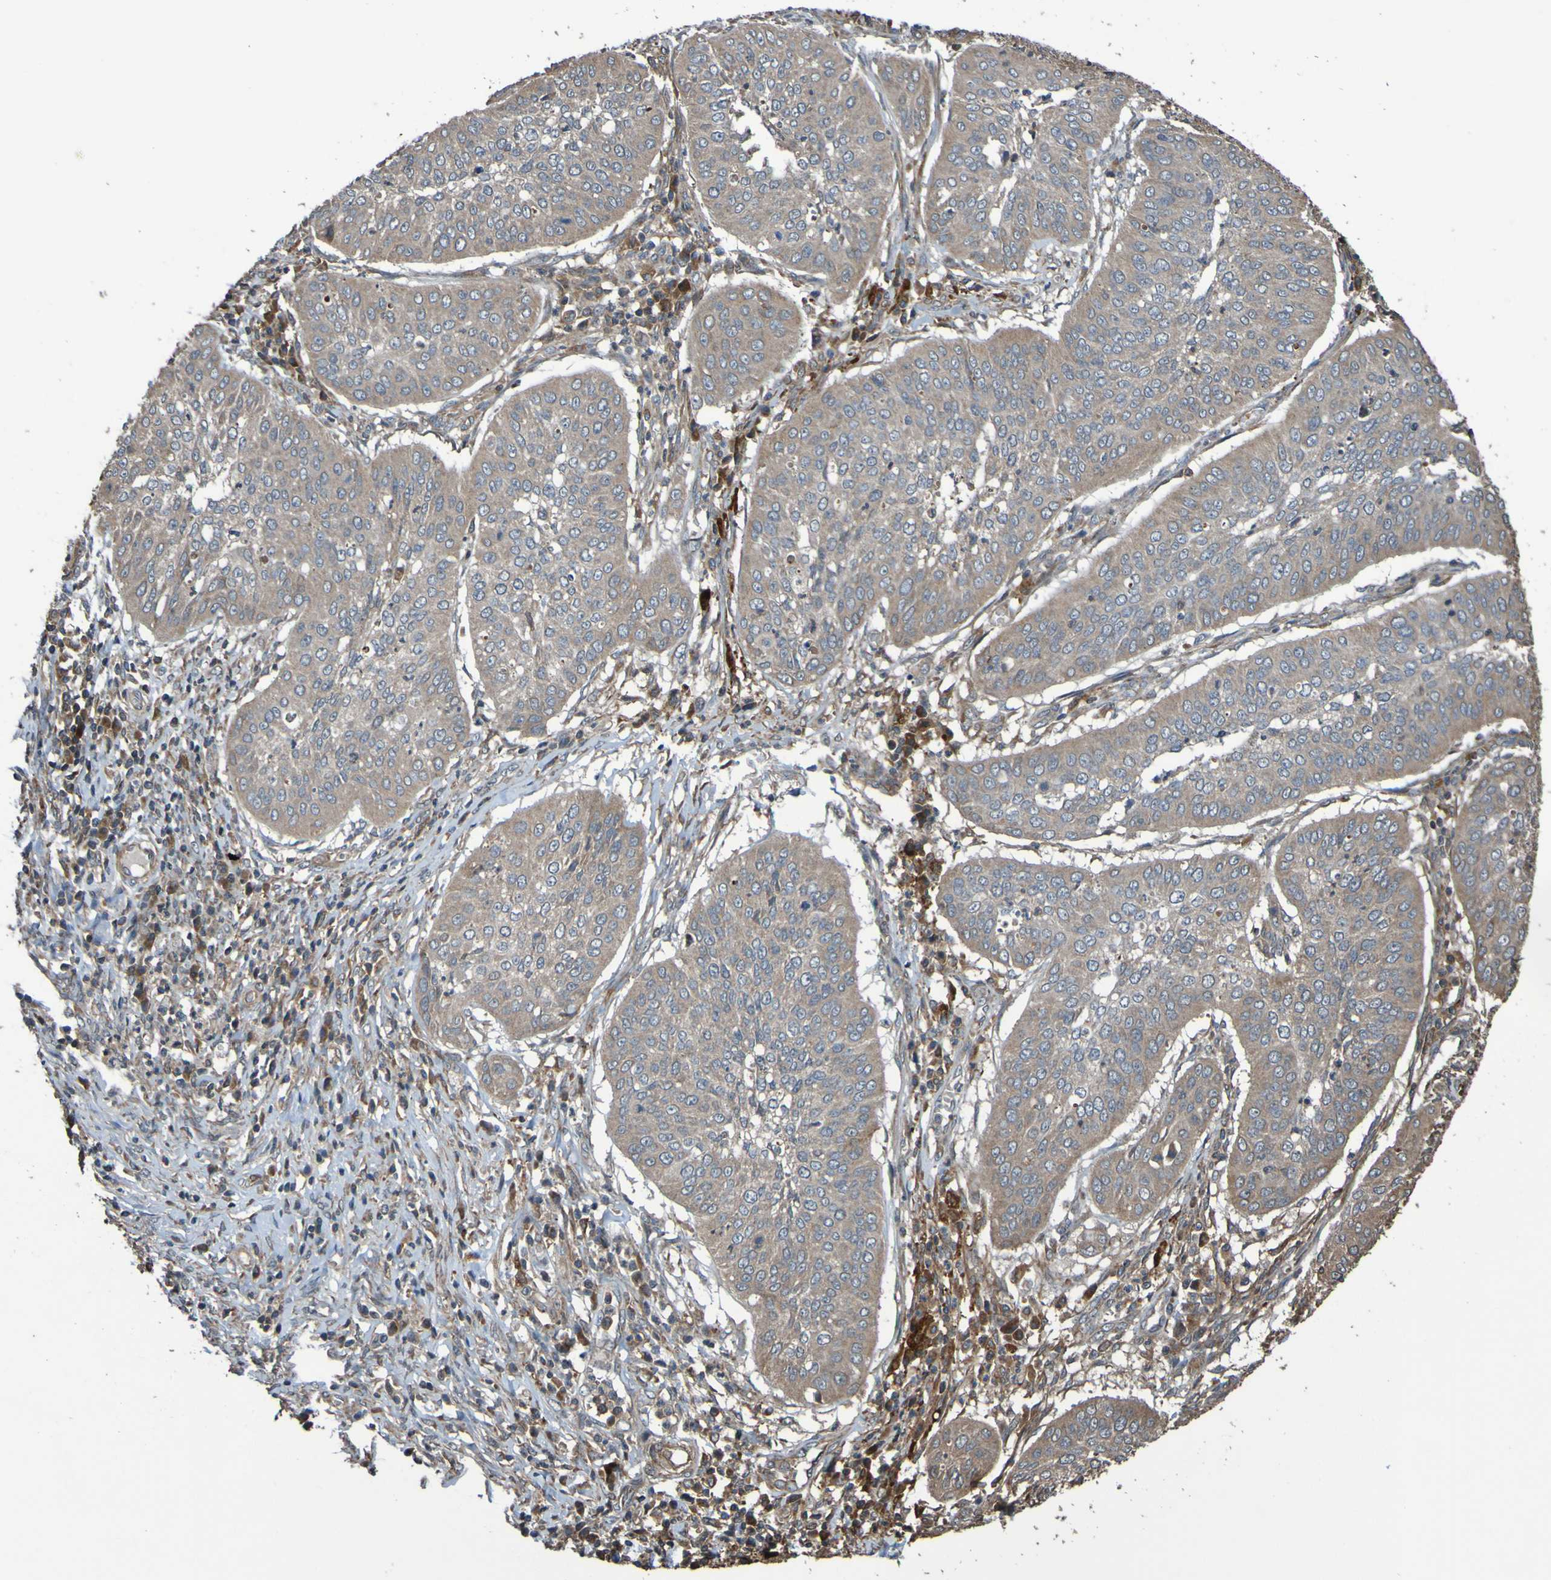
{"staining": {"intensity": "weak", "quantity": ">75%", "location": "cytoplasmic/membranous"}, "tissue": "cervical cancer", "cell_type": "Tumor cells", "image_type": "cancer", "snomed": [{"axis": "morphology", "description": "Normal tissue, NOS"}, {"axis": "morphology", "description": "Squamous cell carcinoma, NOS"}, {"axis": "topography", "description": "Cervix"}], "caption": "Weak cytoplasmic/membranous positivity is seen in approximately >75% of tumor cells in squamous cell carcinoma (cervical).", "gene": "UCN", "patient": {"sex": "female", "age": 39}}